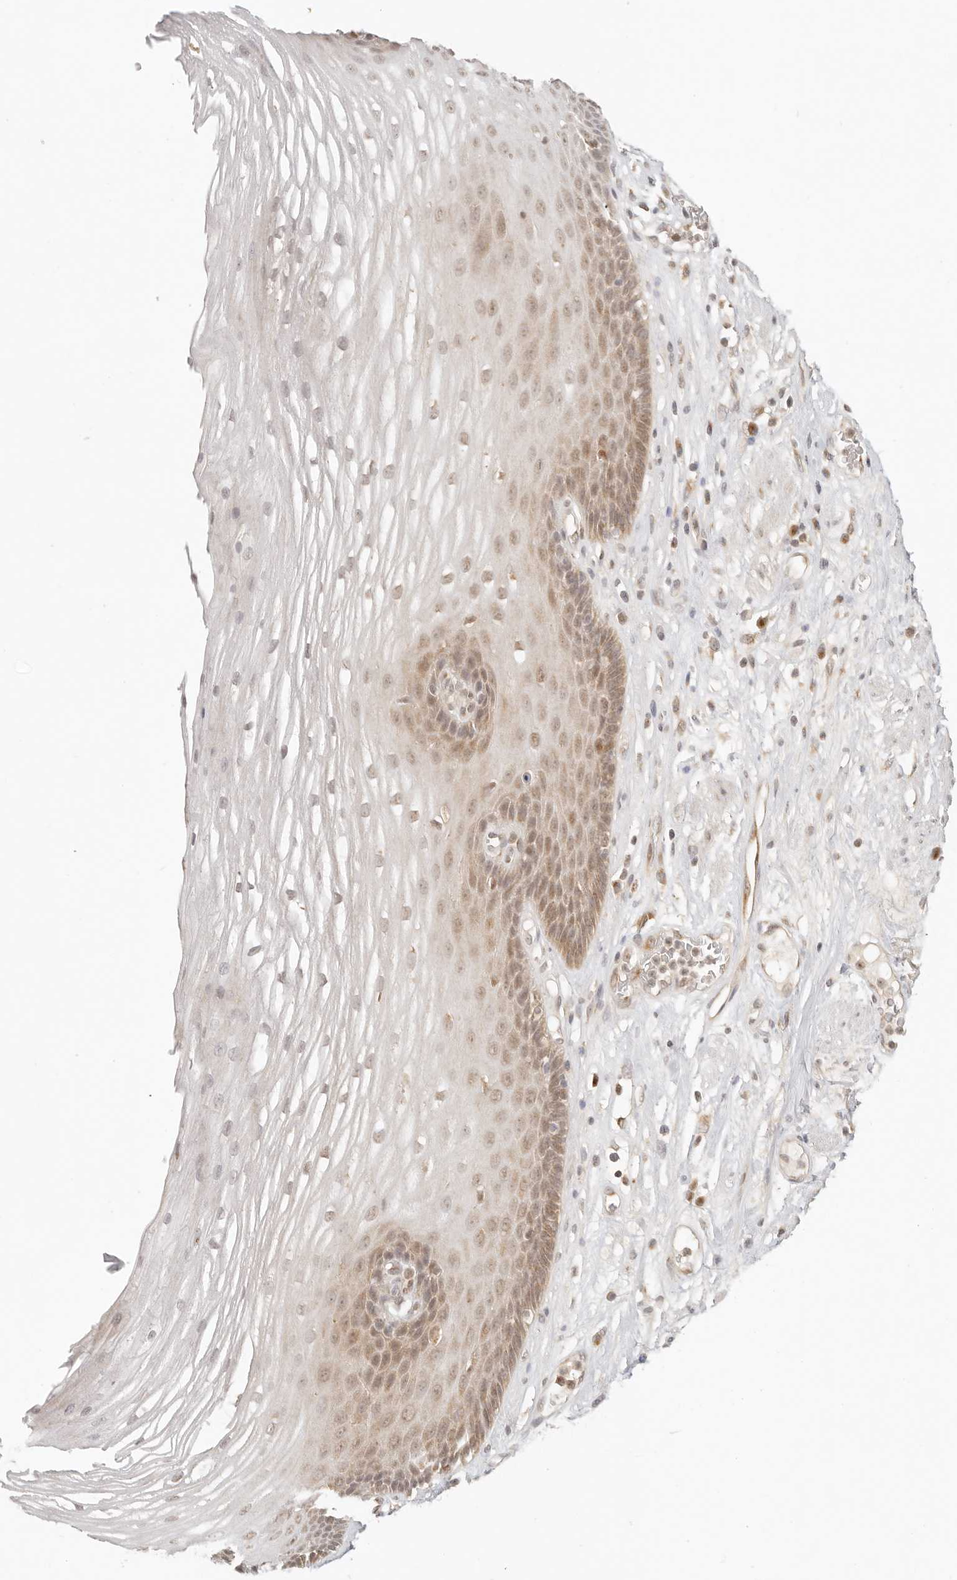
{"staining": {"intensity": "moderate", "quantity": ">75%", "location": "cytoplasmic/membranous,nuclear"}, "tissue": "esophagus", "cell_type": "Squamous epithelial cells", "image_type": "normal", "snomed": [{"axis": "morphology", "description": "Normal tissue, NOS"}, {"axis": "topography", "description": "Esophagus"}], "caption": "Esophagus stained with DAB (3,3'-diaminobenzidine) IHC demonstrates medium levels of moderate cytoplasmic/membranous,nuclear expression in about >75% of squamous epithelial cells.", "gene": "INTS11", "patient": {"sex": "male", "age": 62}}